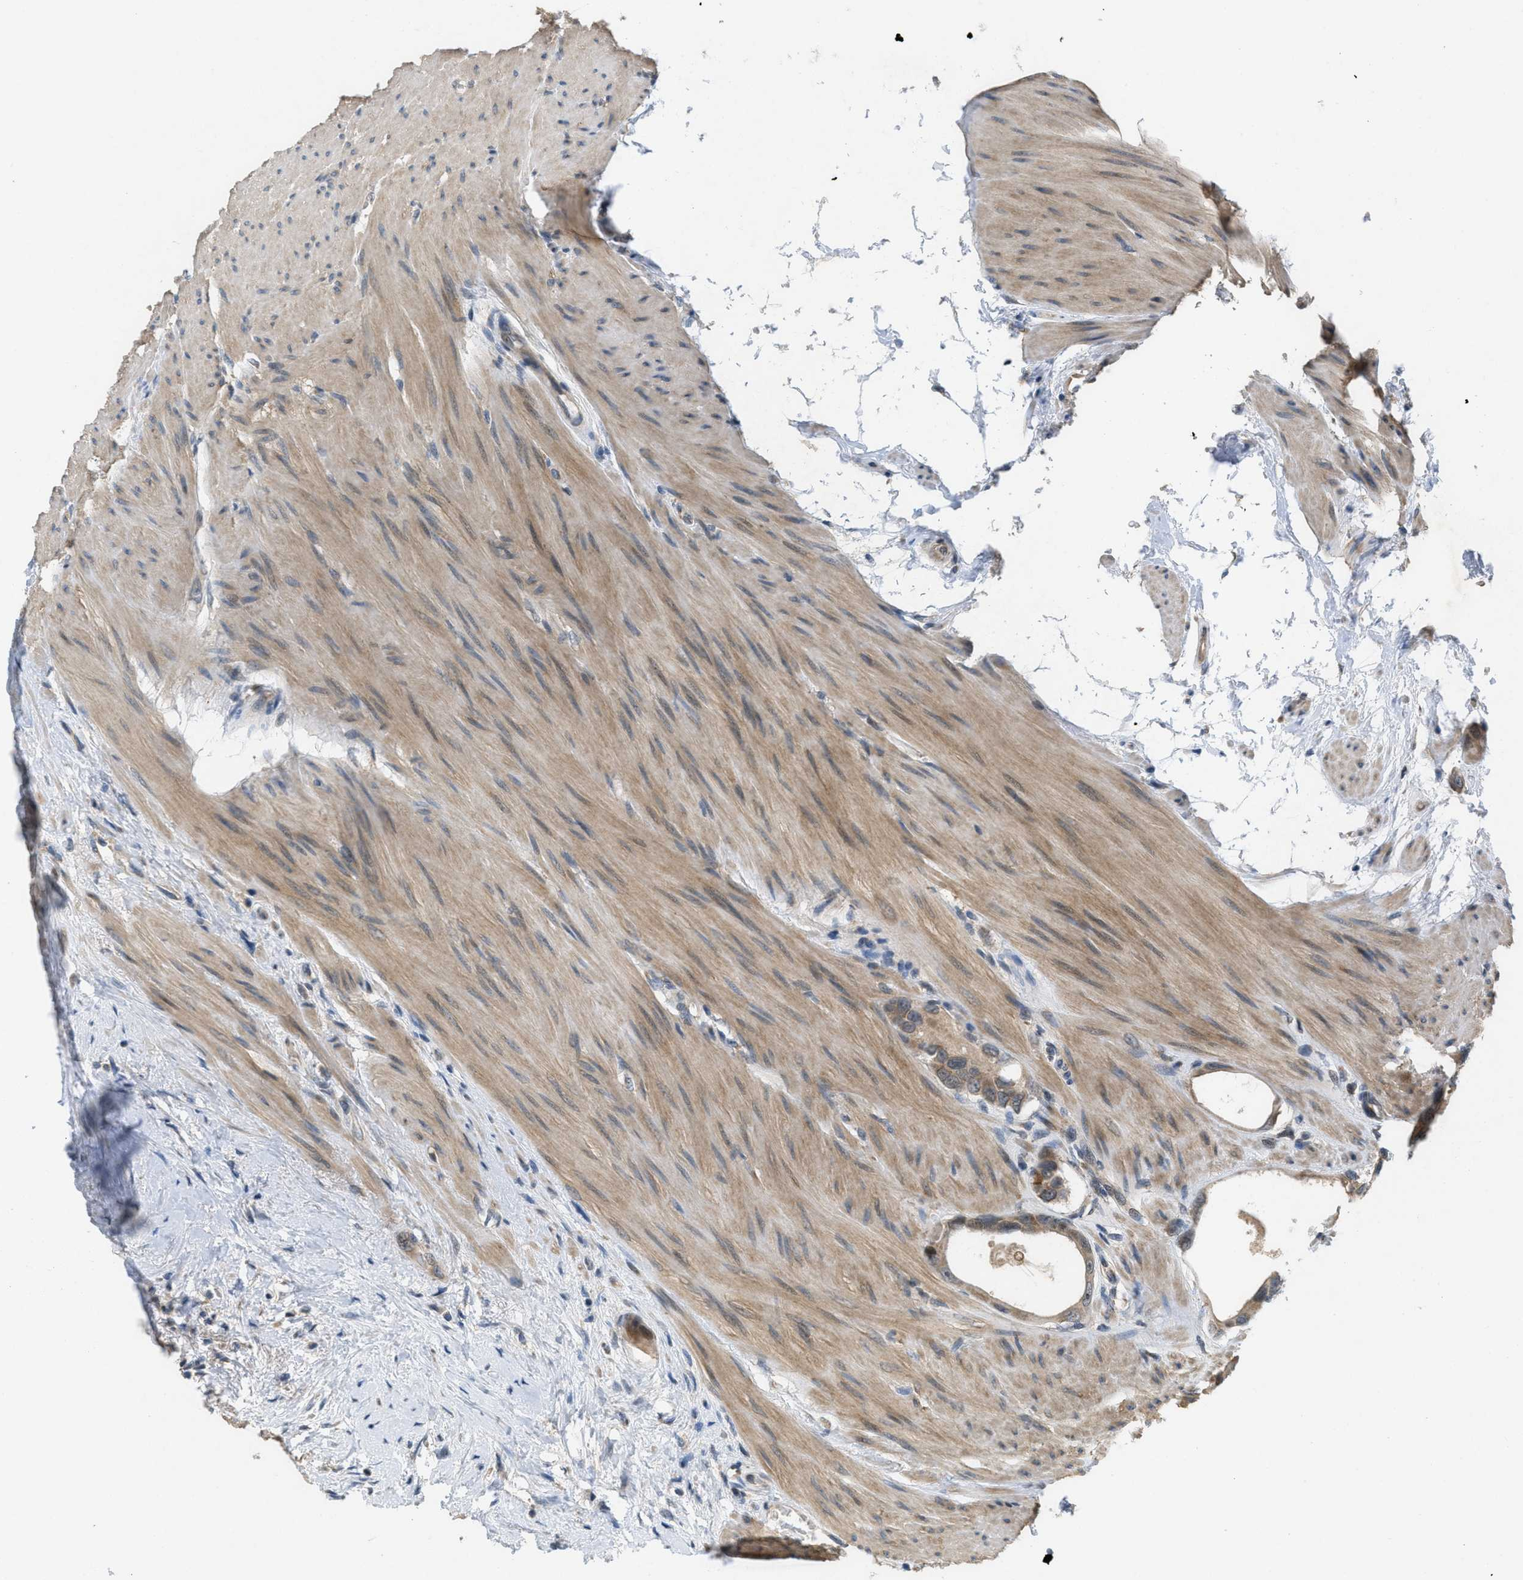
{"staining": {"intensity": "moderate", "quantity": "25%-75%", "location": "cytoplasmic/membranous"}, "tissue": "colorectal cancer", "cell_type": "Tumor cells", "image_type": "cancer", "snomed": [{"axis": "morphology", "description": "Adenocarcinoma, NOS"}, {"axis": "topography", "description": "Rectum"}], "caption": "Immunohistochemistry photomicrograph of neoplastic tissue: human colorectal cancer stained using IHC shows medium levels of moderate protein expression localized specifically in the cytoplasmic/membranous of tumor cells, appearing as a cytoplasmic/membranous brown color.", "gene": "PPP1R15A", "patient": {"sex": "male", "age": 51}}